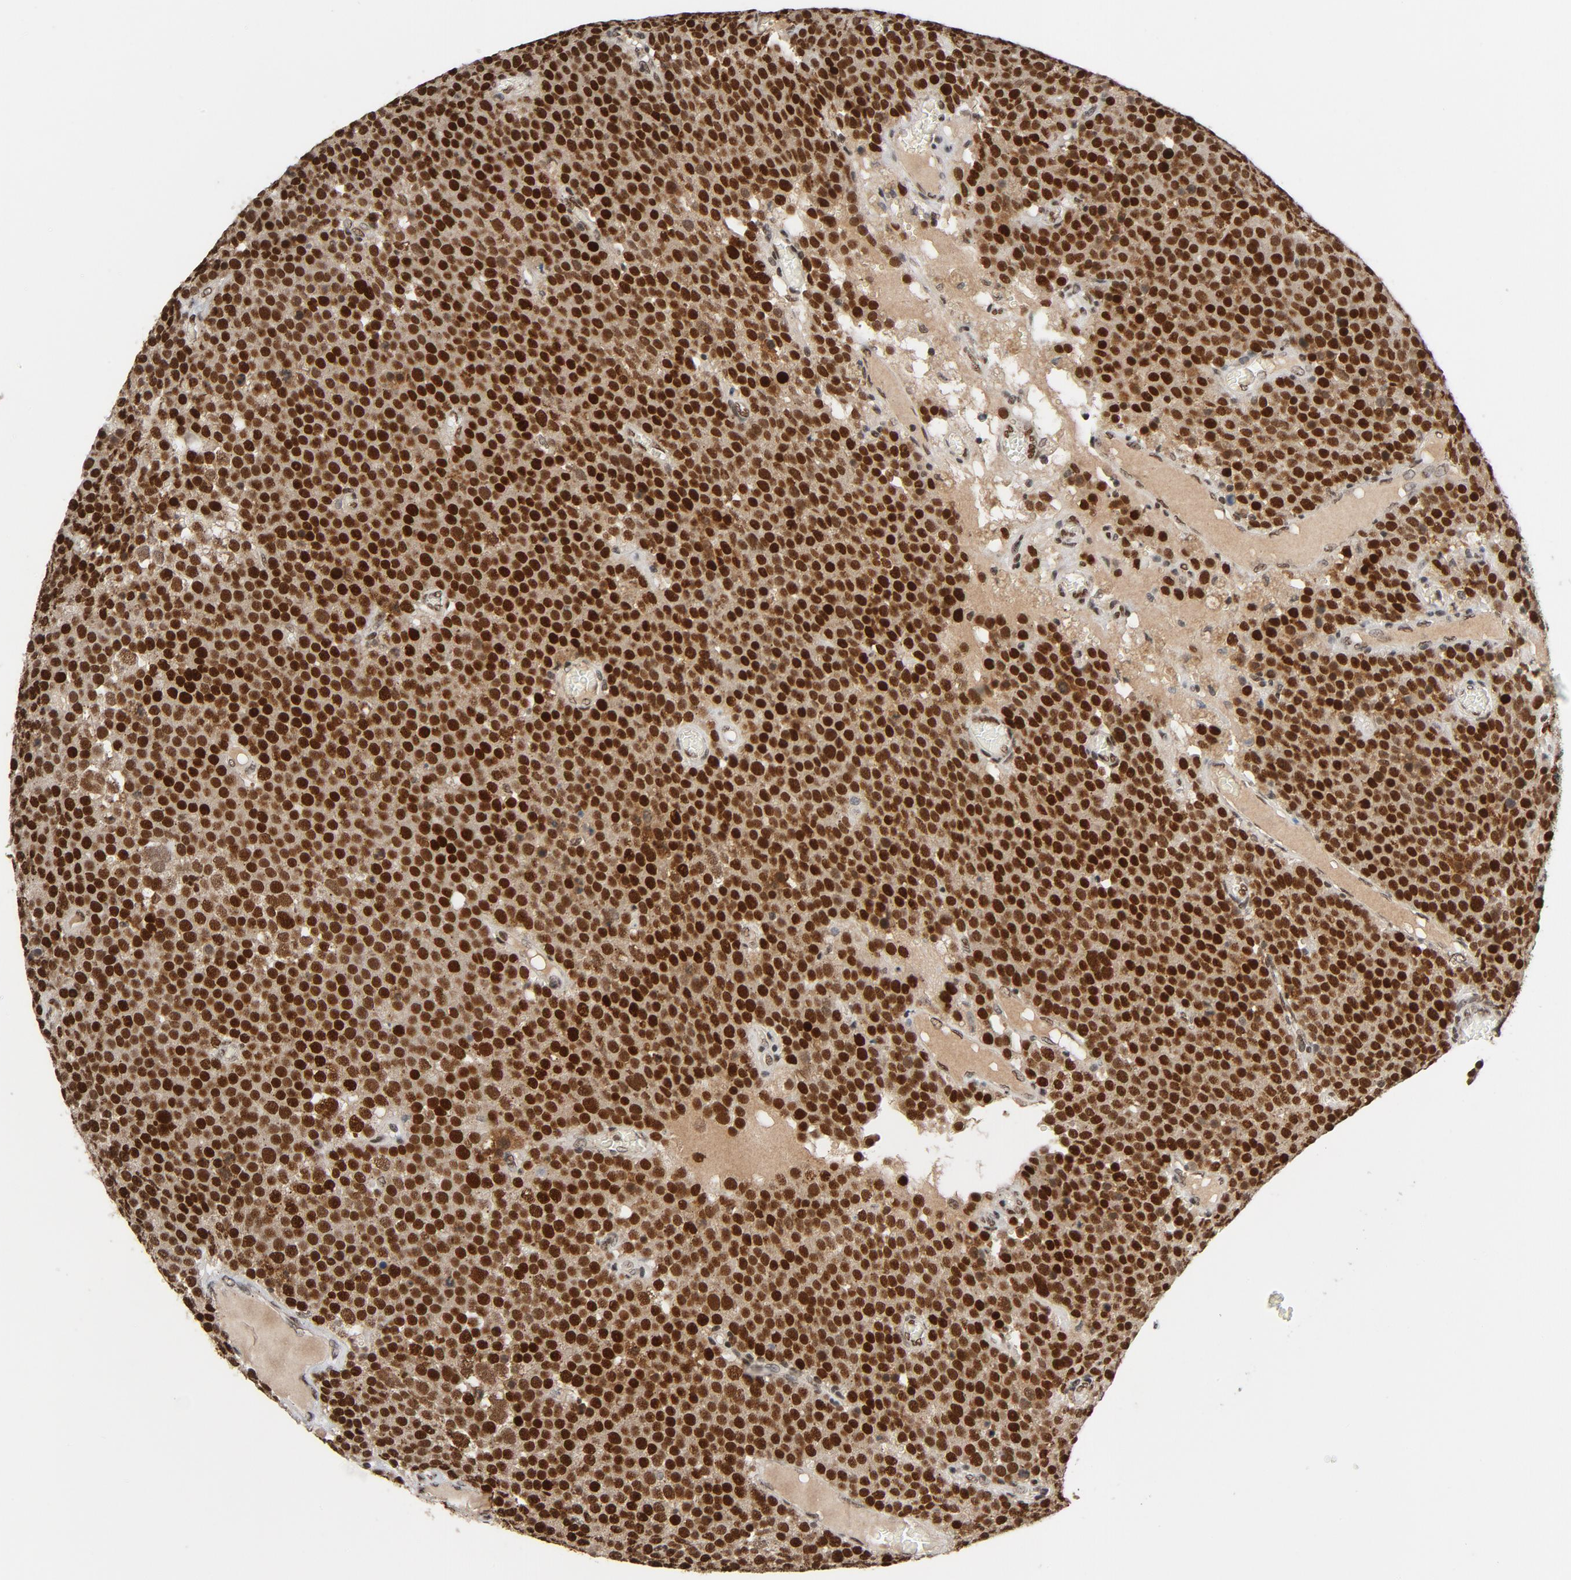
{"staining": {"intensity": "strong", "quantity": ">75%", "location": "nuclear"}, "tissue": "testis cancer", "cell_type": "Tumor cells", "image_type": "cancer", "snomed": [{"axis": "morphology", "description": "Seminoma, NOS"}, {"axis": "topography", "description": "Testis"}], "caption": "This is a photomicrograph of IHC staining of testis cancer (seminoma), which shows strong positivity in the nuclear of tumor cells.", "gene": "SMARCD1", "patient": {"sex": "male", "age": 71}}